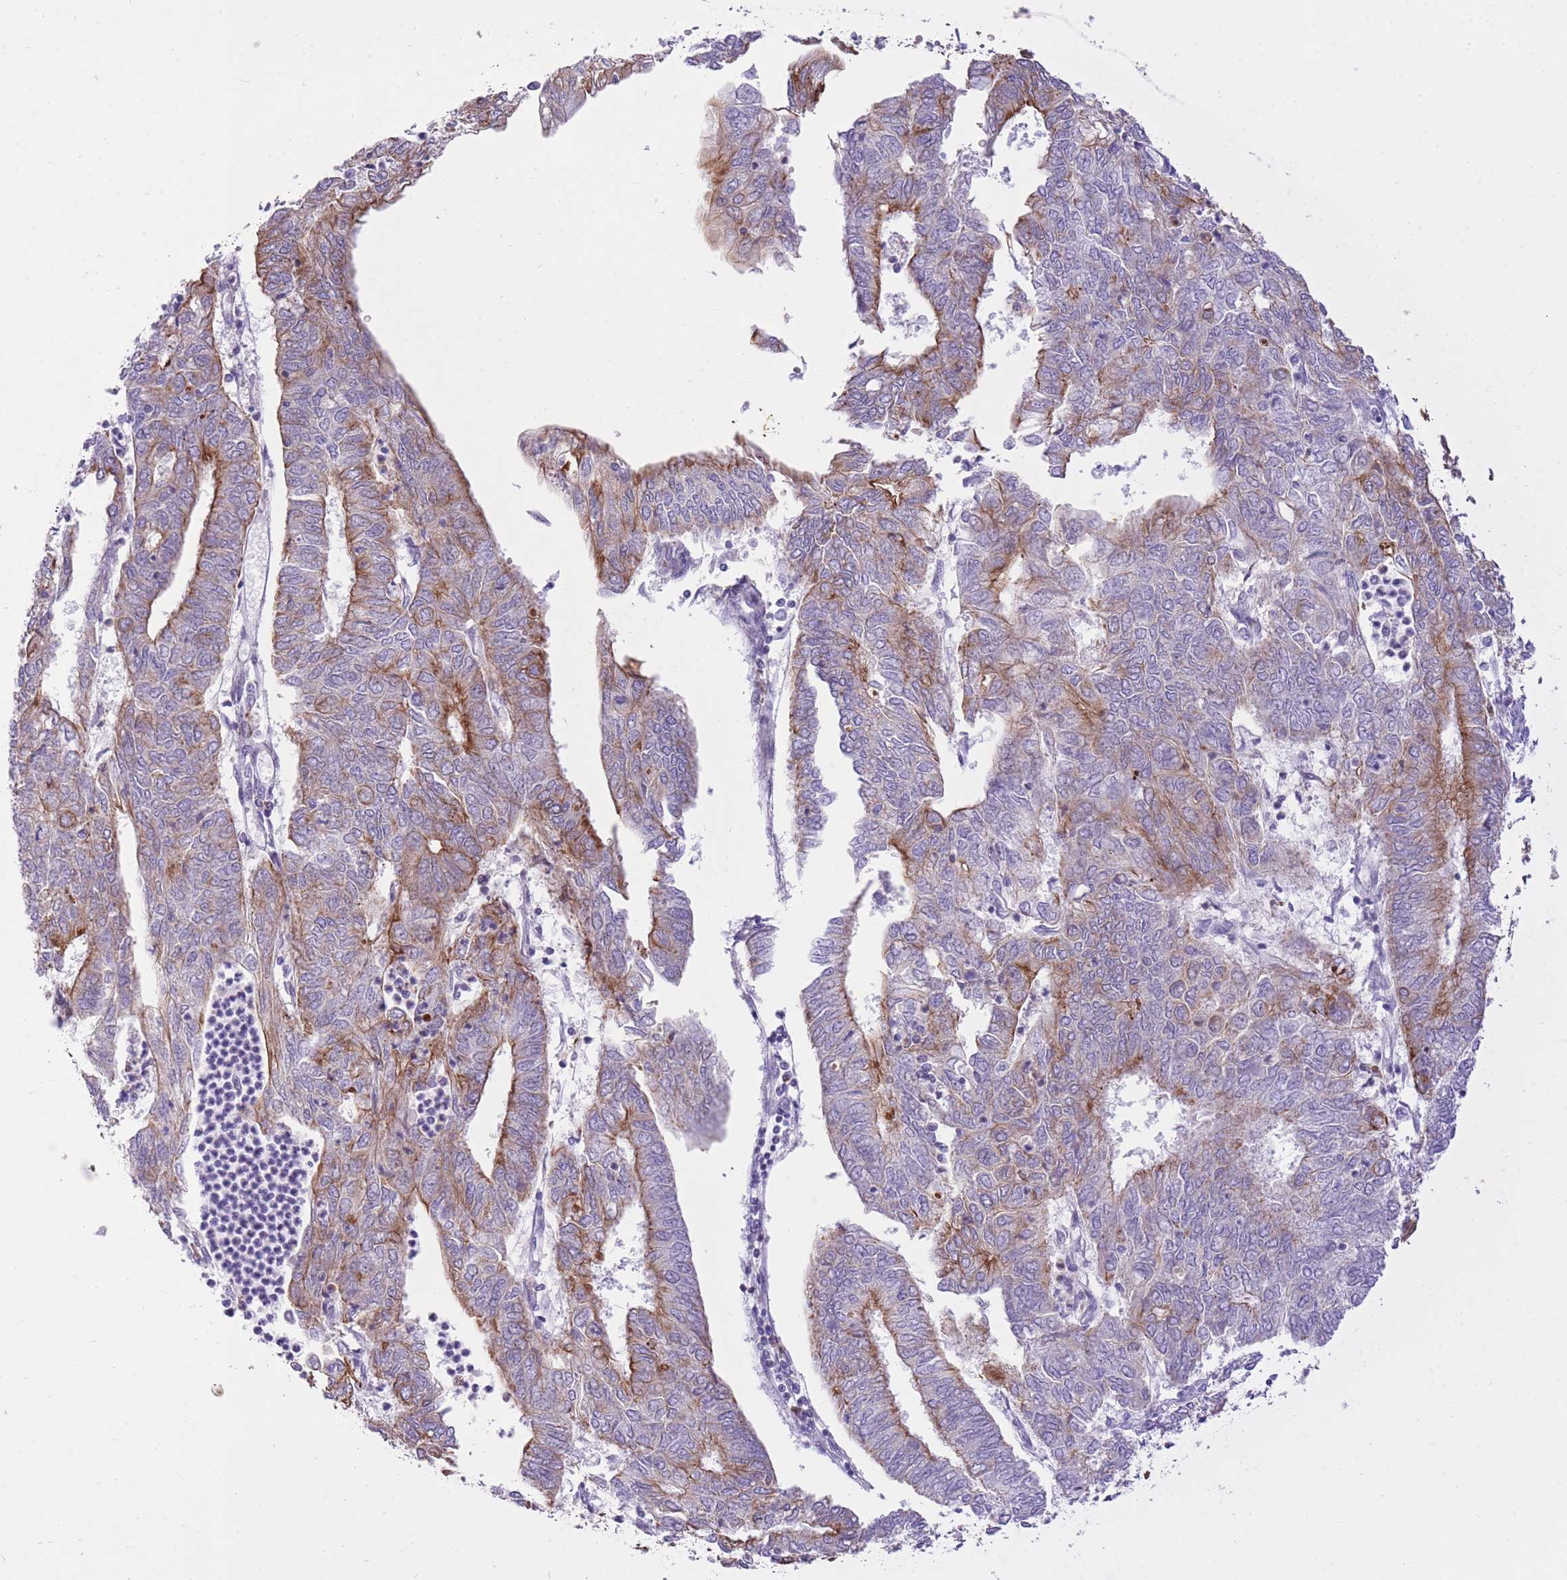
{"staining": {"intensity": "moderate", "quantity": "<25%", "location": "cytoplasmic/membranous"}, "tissue": "endometrial cancer", "cell_type": "Tumor cells", "image_type": "cancer", "snomed": [{"axis": "morphology", "description": "Adenocarcinoma, NOS"}, {"axis": "topography", "description": "Endometrium"}], "caption": "IHC (DAB (3,3'-diaminobenzidine)) staining of endometrial cancer reveals moderate cytoplasmic/membranous protein expression in about <25% of tumor cells. The staining was performed using DAB (3,3'-diaminobenzidine), with brown indicating positive protein expression. Nuclei are stained blue with hematoxylin.", "gene": "MEIS3", "patient": {"sex": "female", "age": 68}}